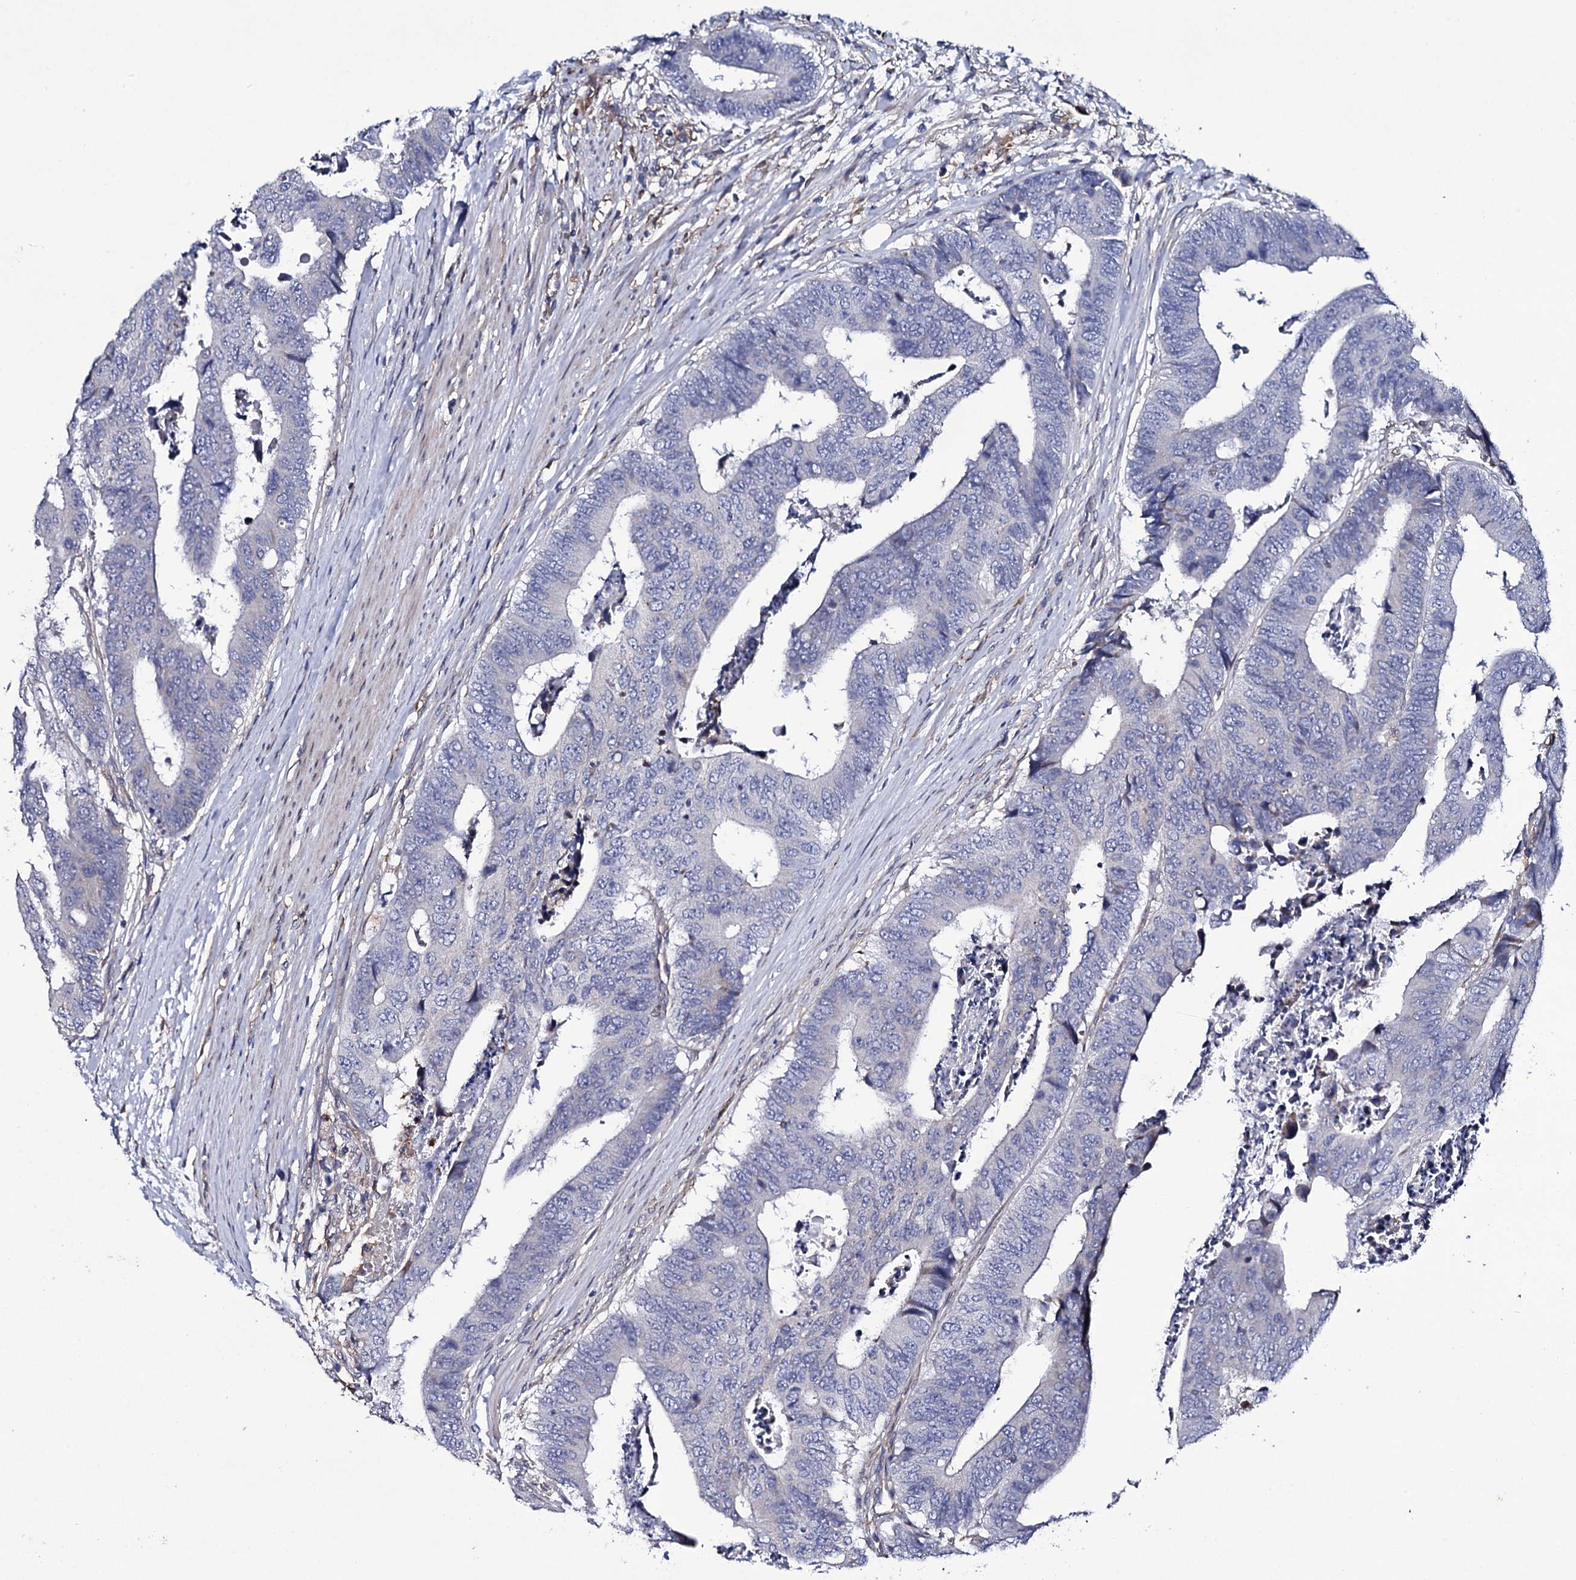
{"staining": {"intensity": "negative", "quantity": "none", "location": "none"}, "tissue": "colorectal cancer", "cell_type": "Tumor cells", "image_type": "cancer", "snomed": [{"axis": "morphology", "description": "Adenocarcinoma, NOS"}, {"axis": "topography", "description": "Rectum"}], "caption": "Colorectal cancer stained for a protein using IHC shows no positivity tumor cells.", "gene": "TTC23", "patient": {"sex": "male", "age": 84}}